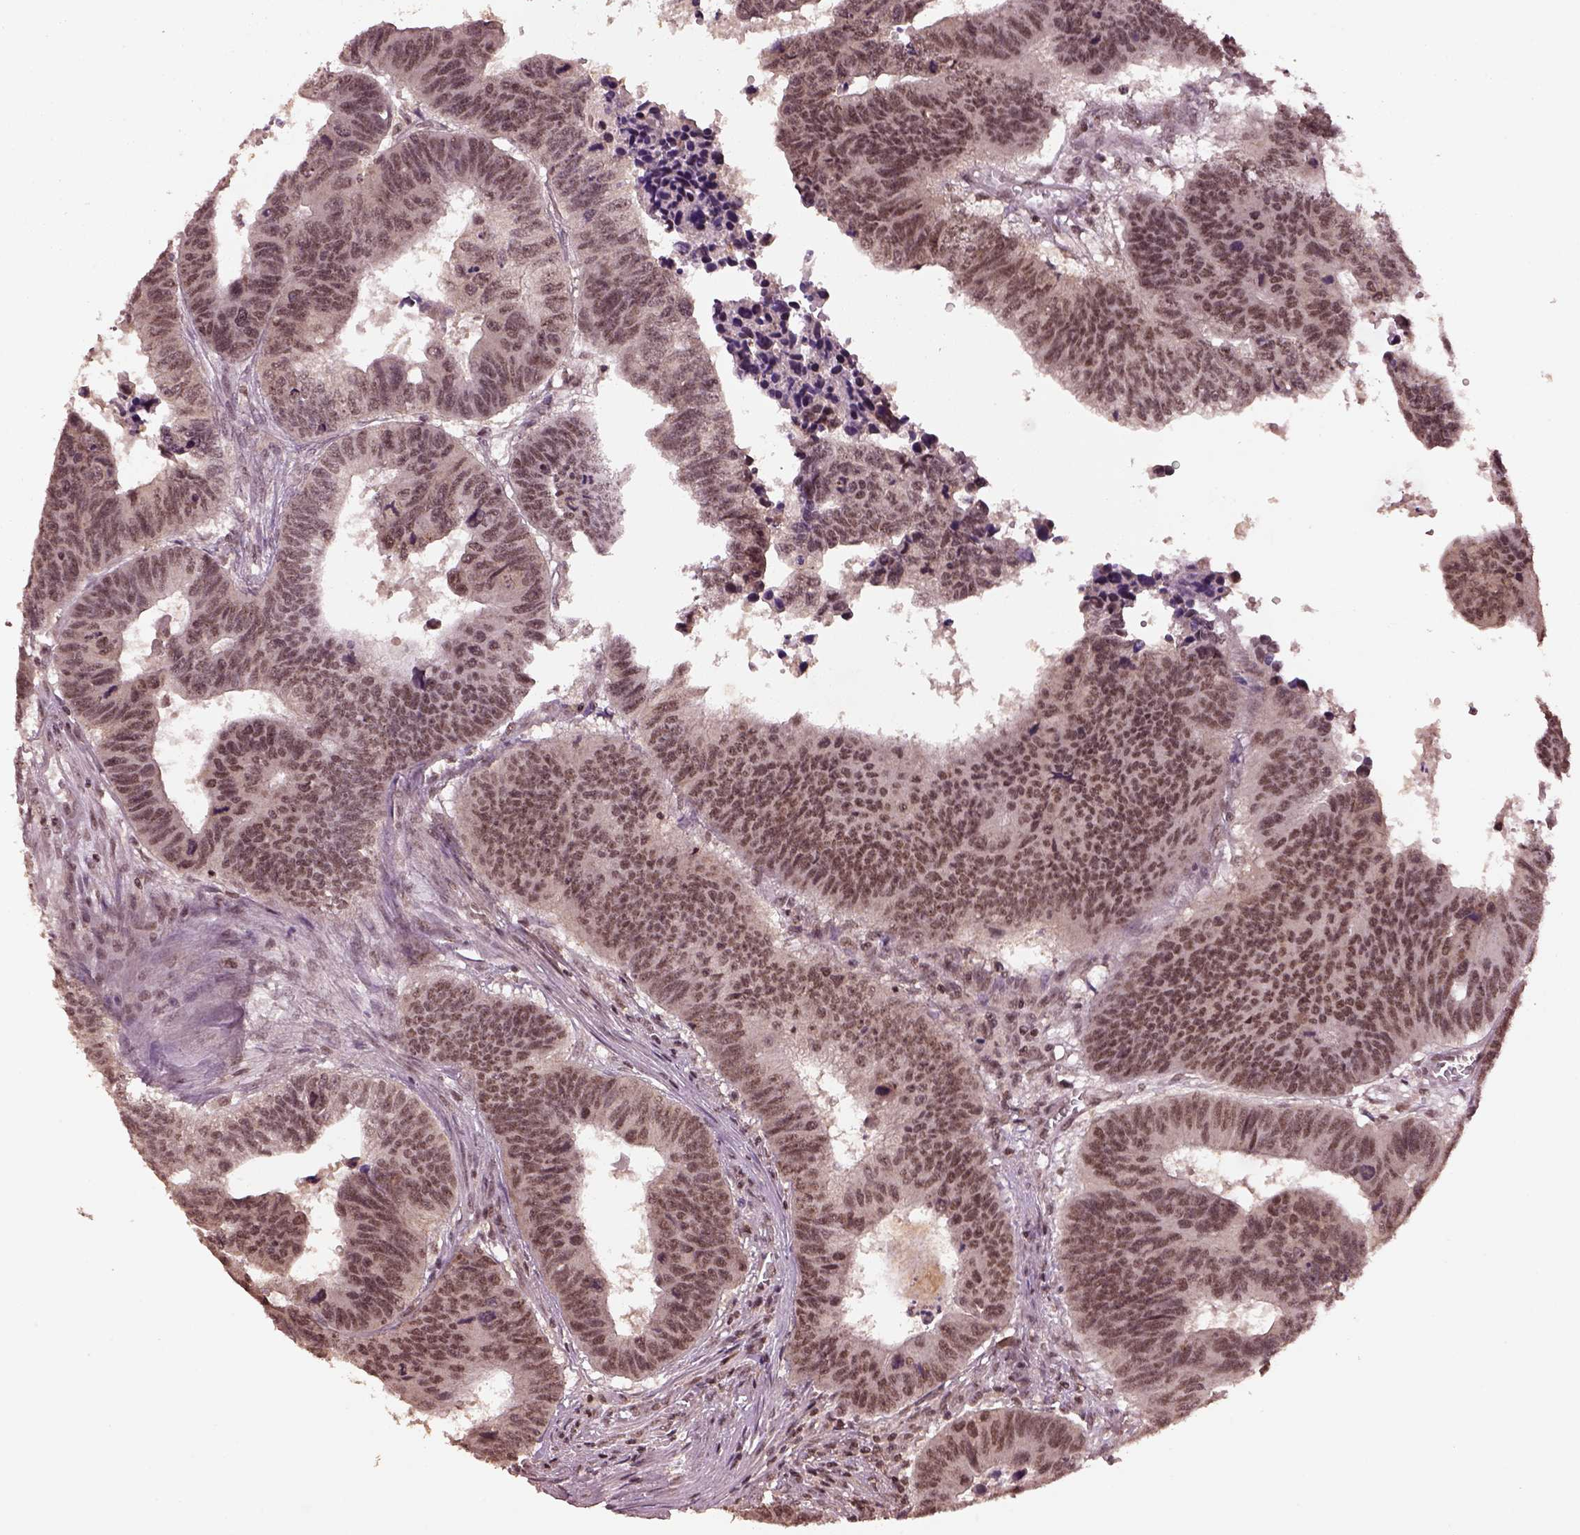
{"staining": {"intensity": "moderate", "quantity": ">75%", "location": "nuclear"}, "tissue": "colorectal cancer", "cell_type": "Tumor cells", "image_type": "cancer", "snomed": [{"axis": "morphology", "description": "Adenocarcinoma, NOS"}, {"axis": "topography", "description": "Rectum"}], "caption": "Colorectal adenocarcinoma stained for a protein shows moderate nuclear positivity in tumor cells.", "gene": "BRD9", "patient": {"sex": "female", "age": 85}}